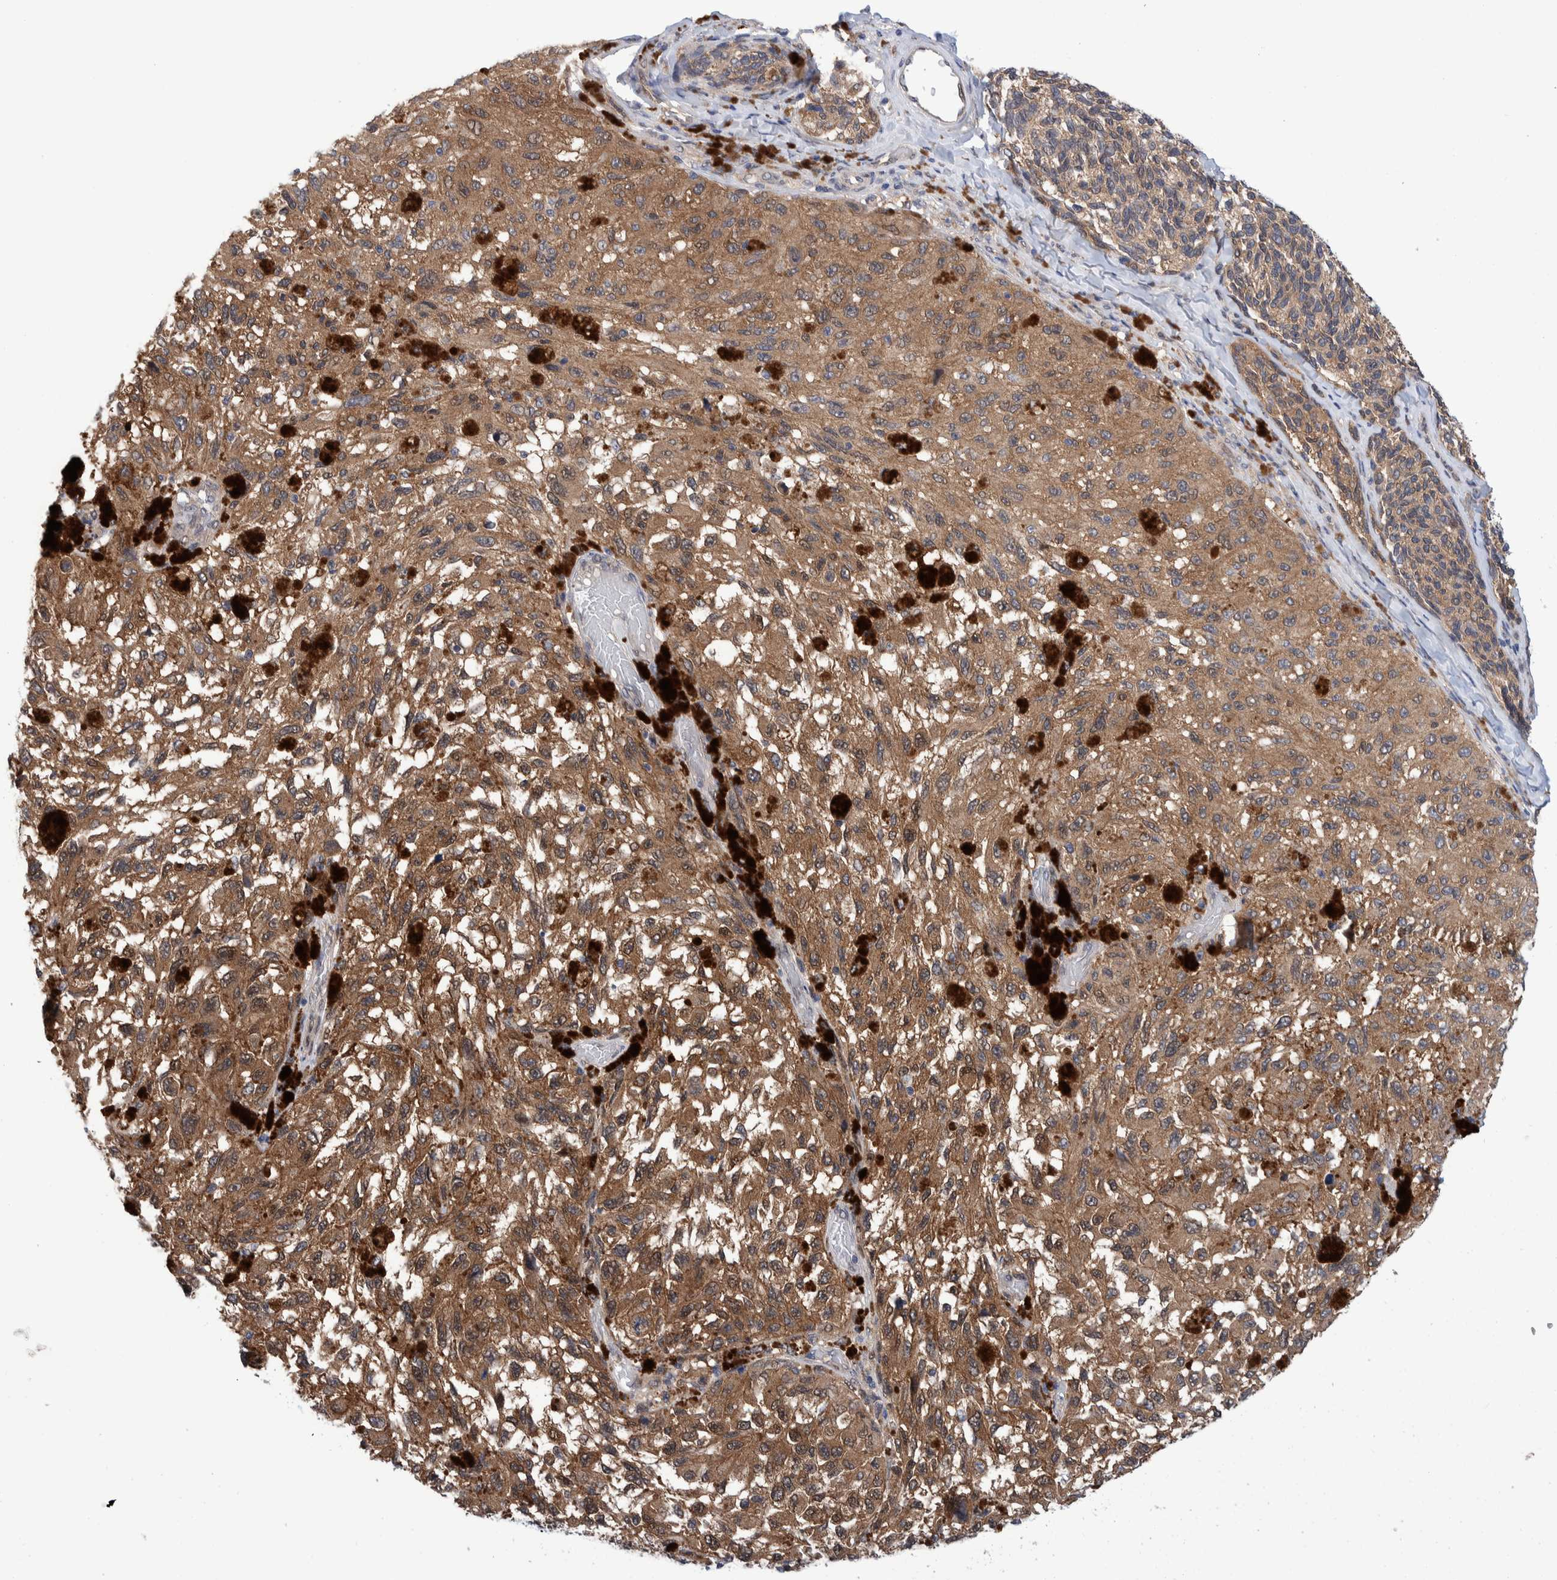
{"staining": {"intensity": "moderate", "quantity": ">75%", "location": "cytoplasmic/membranous"}, "tissue": "melanoma", "cell_type": "Tumor cells", "image_type": "cancer", "snomed": [{"axis": "morphology", "description": "Malignant melanoma, NOS"}, {"axis": "topography", "description": "Skin"}], "caption": "Malignant melanoma was stained to show a protein in brown. There is medium levels of moderate cytoplasmic/membranous expression in about >75% of tumor cells. Using DAB (3,3'-diaminobenzidine) (brown) and hematoxylin (blue) stains, captured at high magnification using brightfield microscopy.", "gene": "PFAS", "patient": {"sex": "female", "age": 73}}